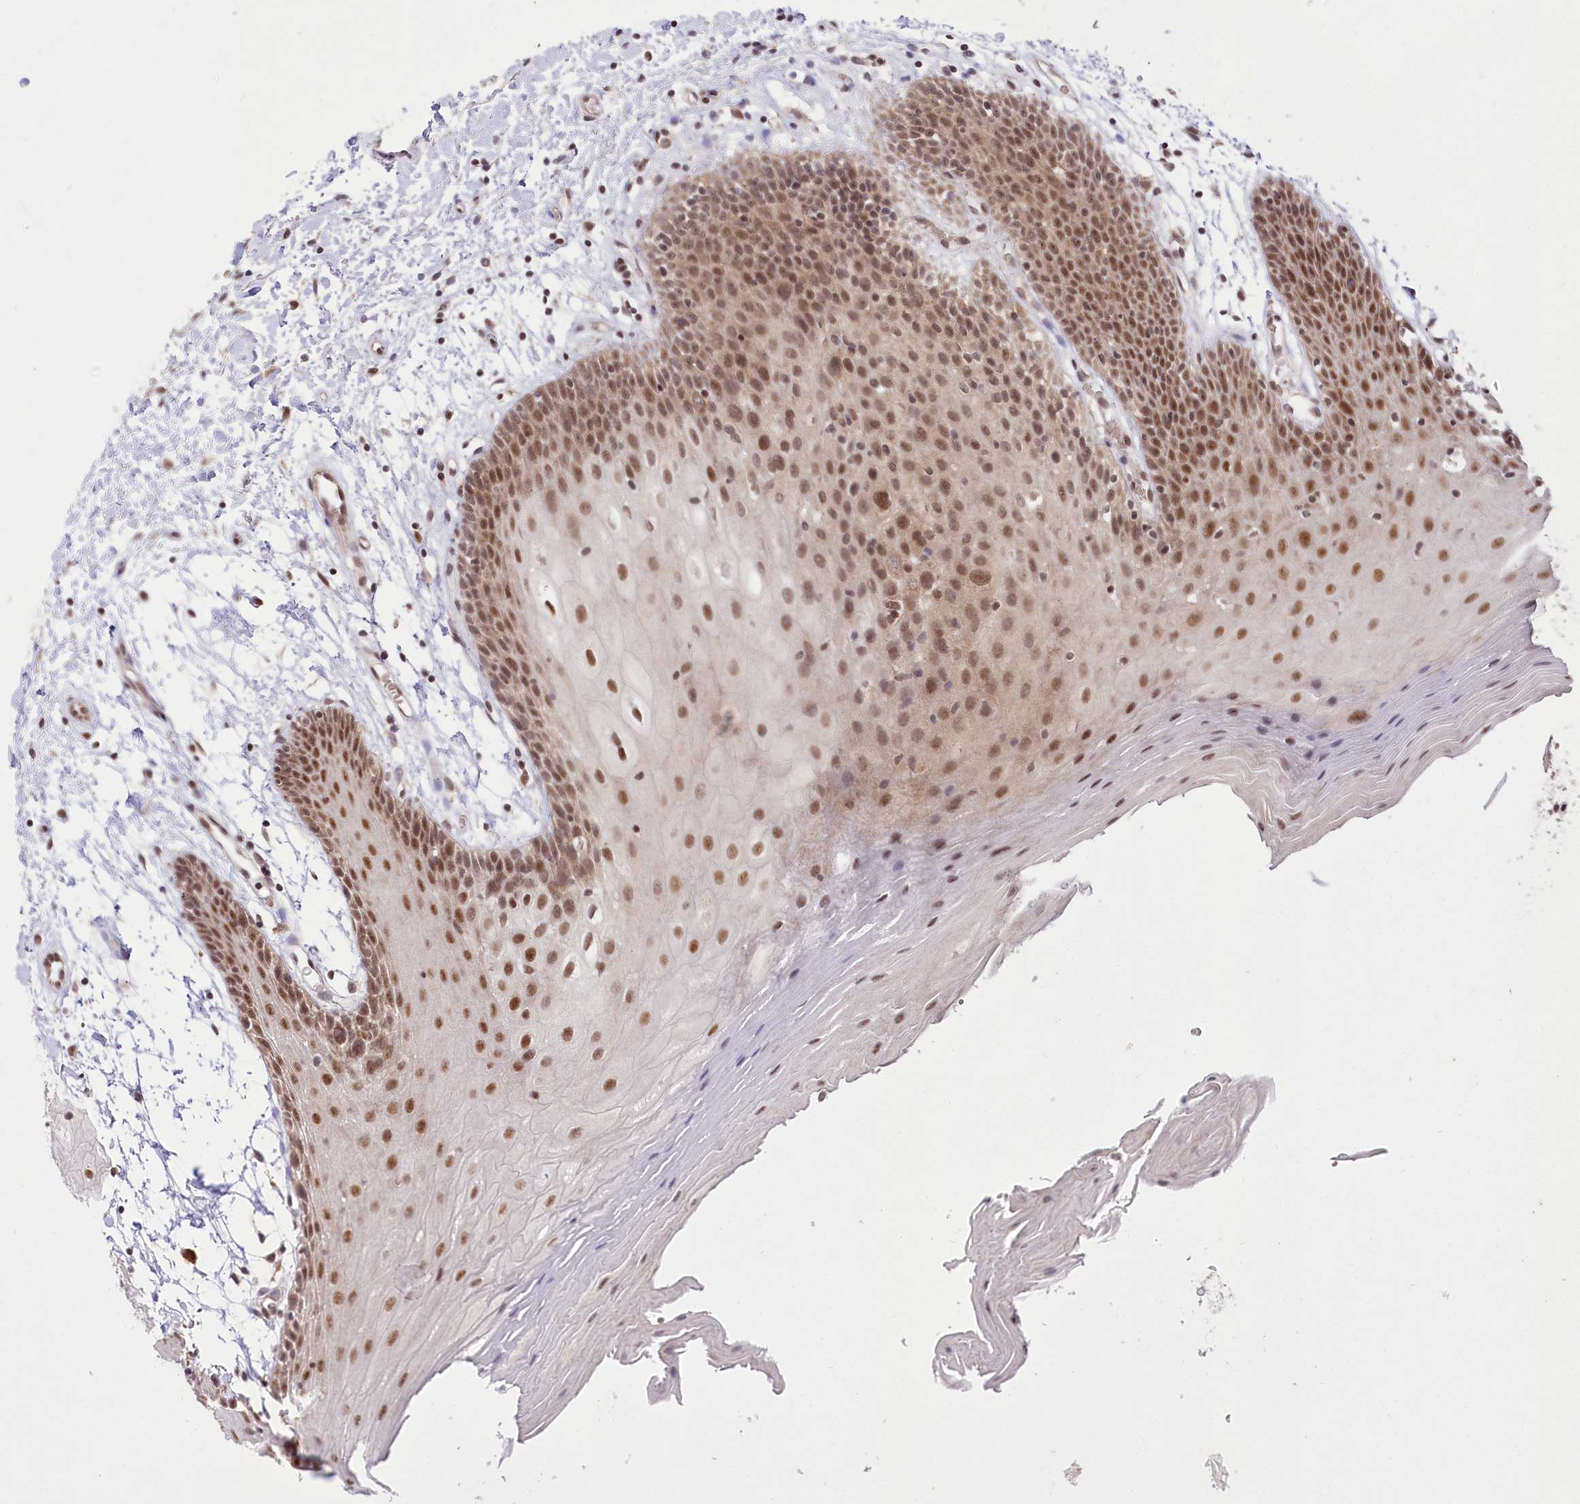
{"staining": {"intensity": "moderate", "quantity": ">75%", "location": "nuclear"}, "tissue": "oral mucosa", "cell_type": "Squamous epithelial cells", "image_type": "normal", "snomed": [{"axis": "morphology", "description": "Normal tissue, NOS"}, {"axis": "topography", "description": "Skeletal muscle"}, {"axis": "topography", "description": "Oral tissue"}, {"axis": "topography", "description": "Salivary gland"}, {"axis": "topography", "description": "Peripheral nerve tissue"}], "caption": "Oral mucosa stained for a protein displays moderate nuclear positivity in squamous epithelial cells.", "gene": "ZMAT2", "patient": {"sex": "male", "age": 54}}